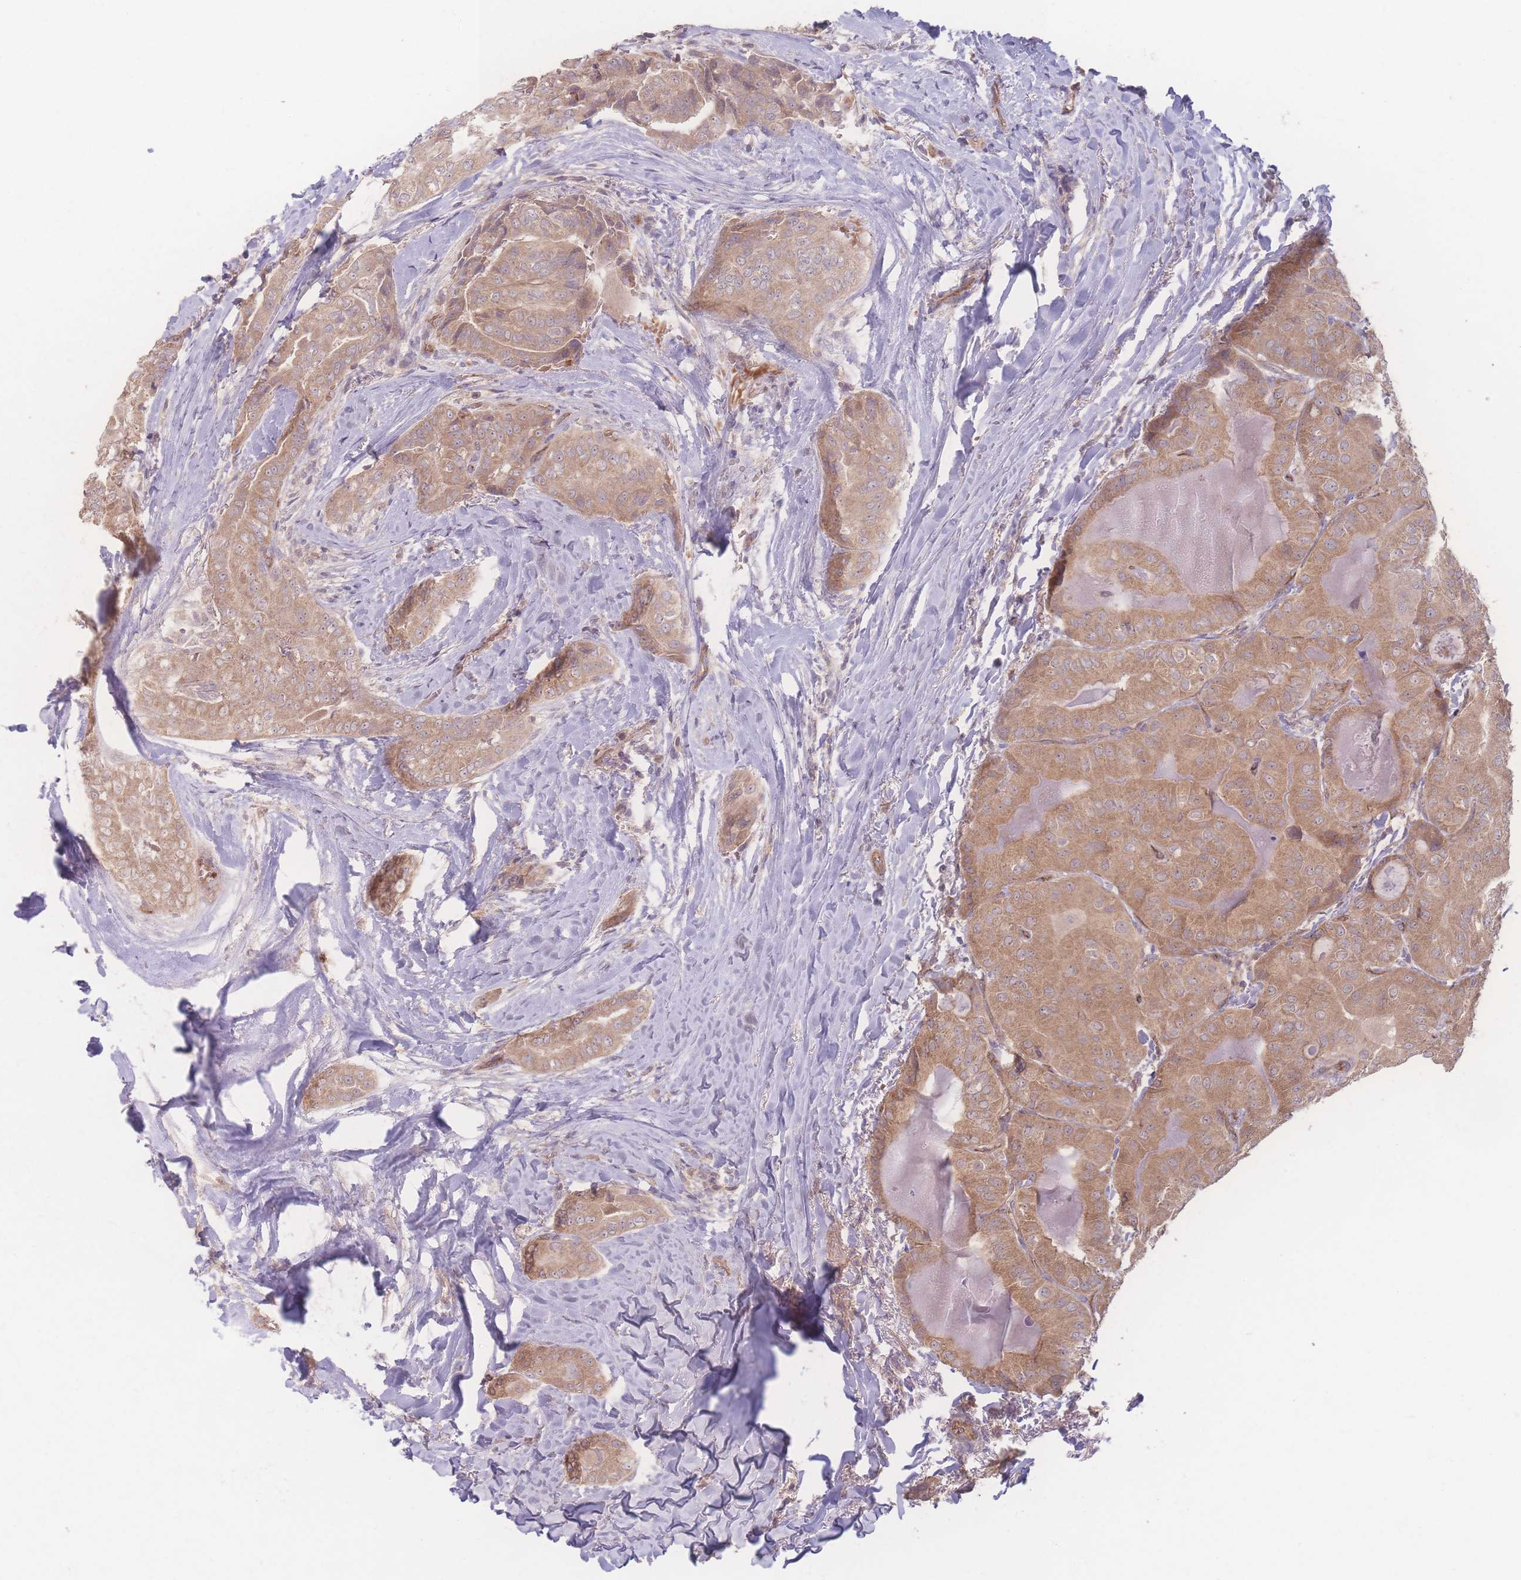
{"staining": {"intensity": "moderate", "quantity": ">75%", "location": "cytoplasmic/membranous"}, "tissue": "thyroid cancer", "cell_type": "Tumor cells", "image_type": "cancer", "snomed": [{"axis": "morphology", "description": "Papillary adenocarcinoma, NOS"}, {"axis": "topography", "description": "Thyroid gland"}], "caption": "Thyroid cancer stained with a protein marker shows moderate staining in tumor cells.", "gene": "INSR", "patient": {"sex": "female", "age": 68}}